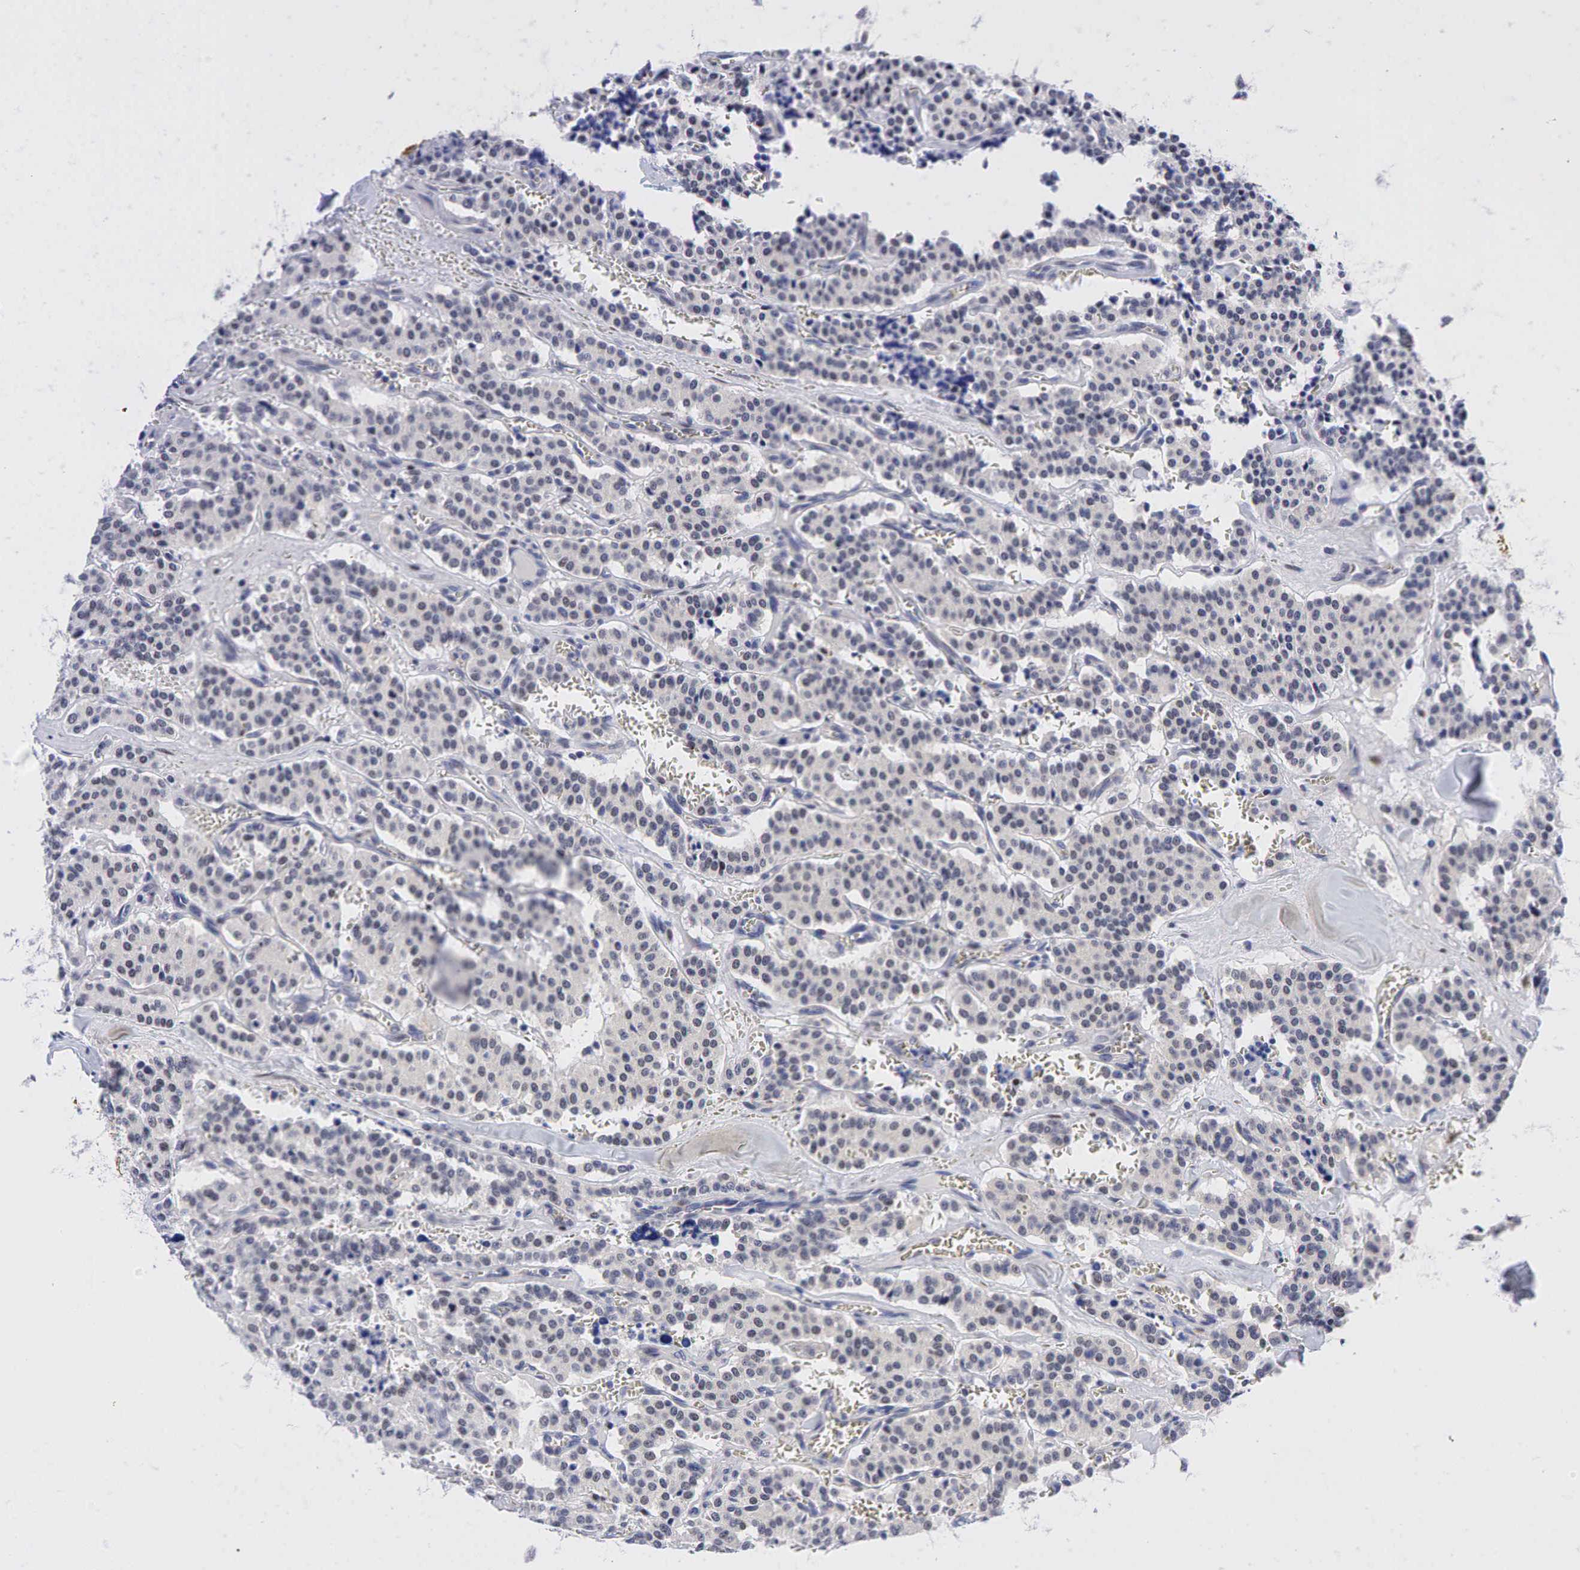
{"staining": {"intensity": "negative", "quantity": "none", "location": "none"}, "tissue": "carcinoid", "cell_type": "Tumor cells", "image_type": "cancer", "snomed": [{"axis": "morphology", "description": "Carcinoid, malignant, NOS"}, {"axis": "topography", "description": "Bronchus"}], "caption": "IHC histopathology image of neoplastic tissue: human carcinoid (malignant) stained with DAB shows no significant protein expression in tumor cells.", "gene": "PGR", "patient": {"sex": "male", "age": 55}}